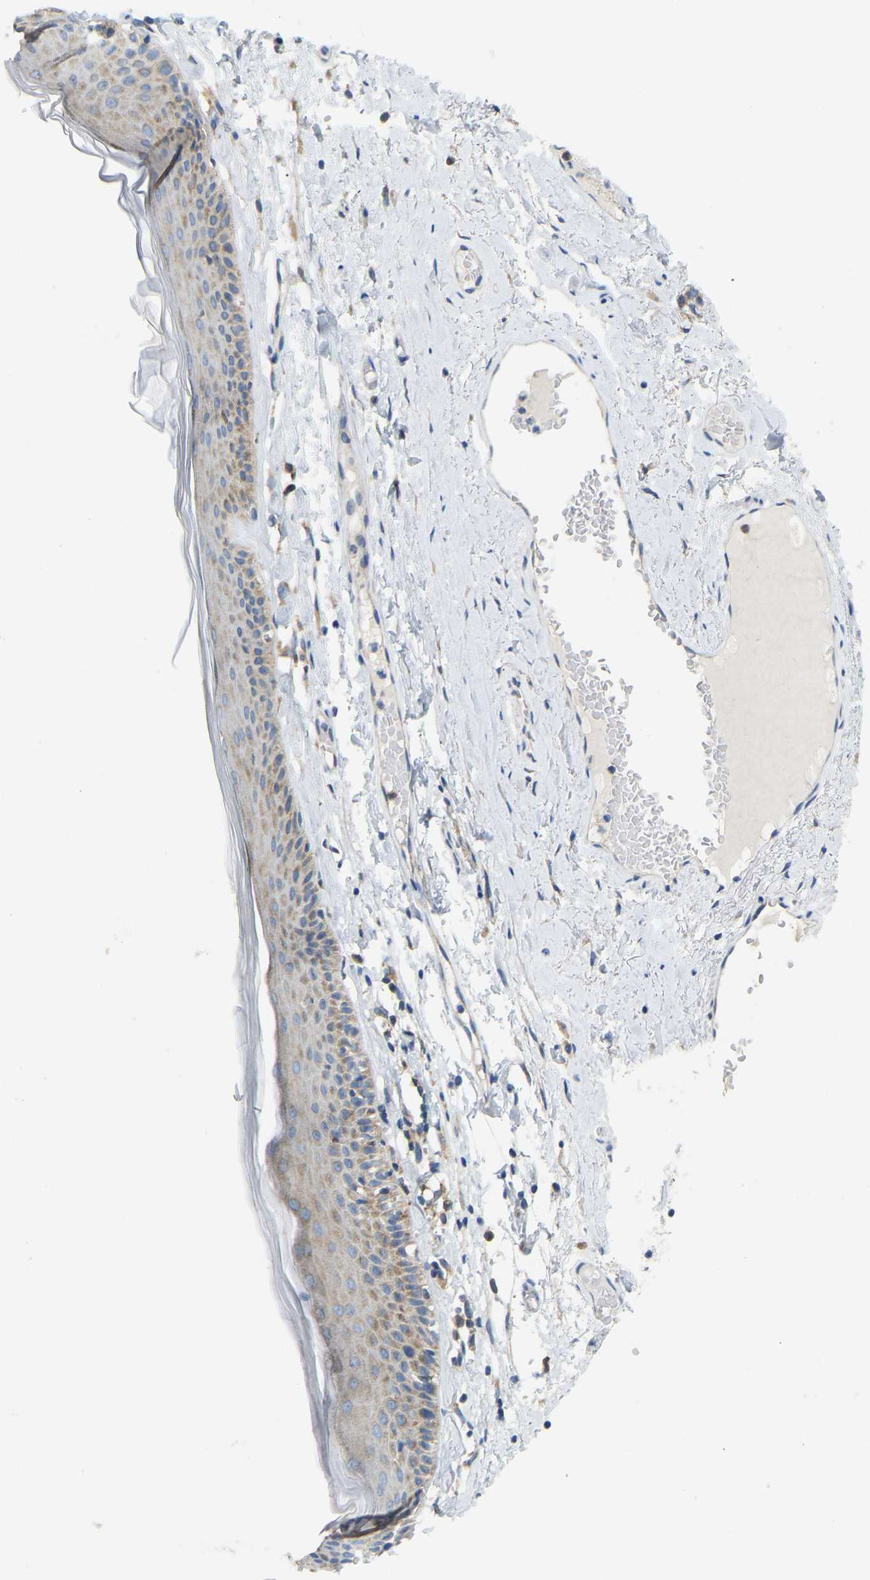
{"staining": {"intensity": "moderate", "quantity": ">75%", "location": "cytoplasmic/membranous"}, "tissue": "skin", "cell_type": "Epidermal cells", "image_type": "normal", "snomed": [{"axis": "morphology", "description": "Normal tissue, NOS"}, {"axis": "topography", "description": "Vulva"}], "caption": "An immunohistochemistry photomicrograph of unremarkable tissue is shown. Protein staining in brown labels moderate cytoplasmic/membranous positivity in skin within epidermal cells.", "gene": "SND1", "patient": {"sex": "female", "age": 73}}